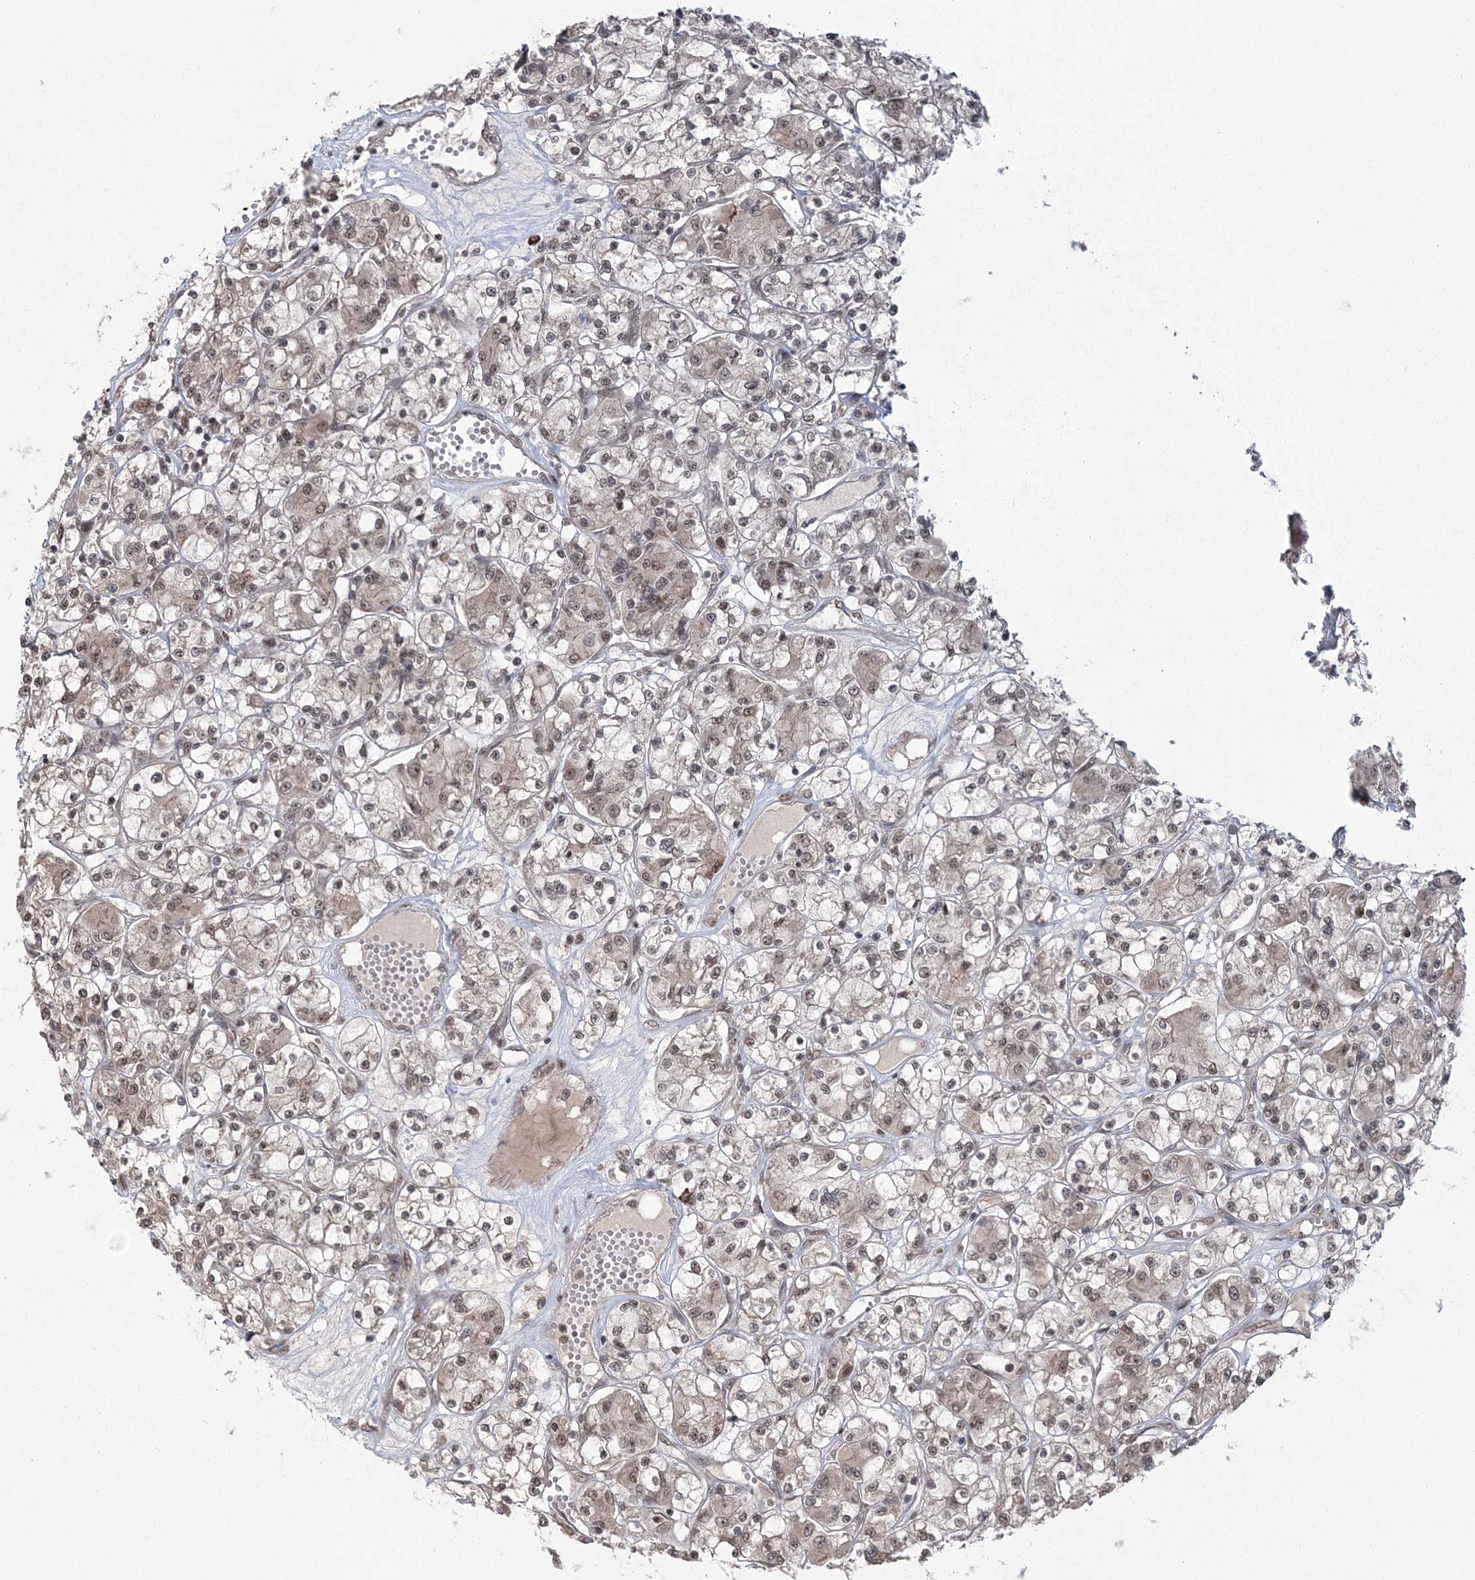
{"staining": {"intensity": "weak", "quantity": "25%-75%", "location": "cytoplasmic/membranous,nuclear"}, "tissue": "renal cancer", "cell_type": "Tumor cells", "image_type": "cancer", "snomed": [{"axis": "morphology", "description": "Adenocarcinoma, NOS"}, {"axis": "topography", "description": "Kidney"}], "caption": "There is low levels of weak cytoplasmic/membranous and nuclear expression in tumor cells of renal cancer (adenocarcinoma), as demonstrated by immunohistochemical staining (brown color).", "gene": "EPB41L4A", "patient": {"sex": "female", "age": 59}}